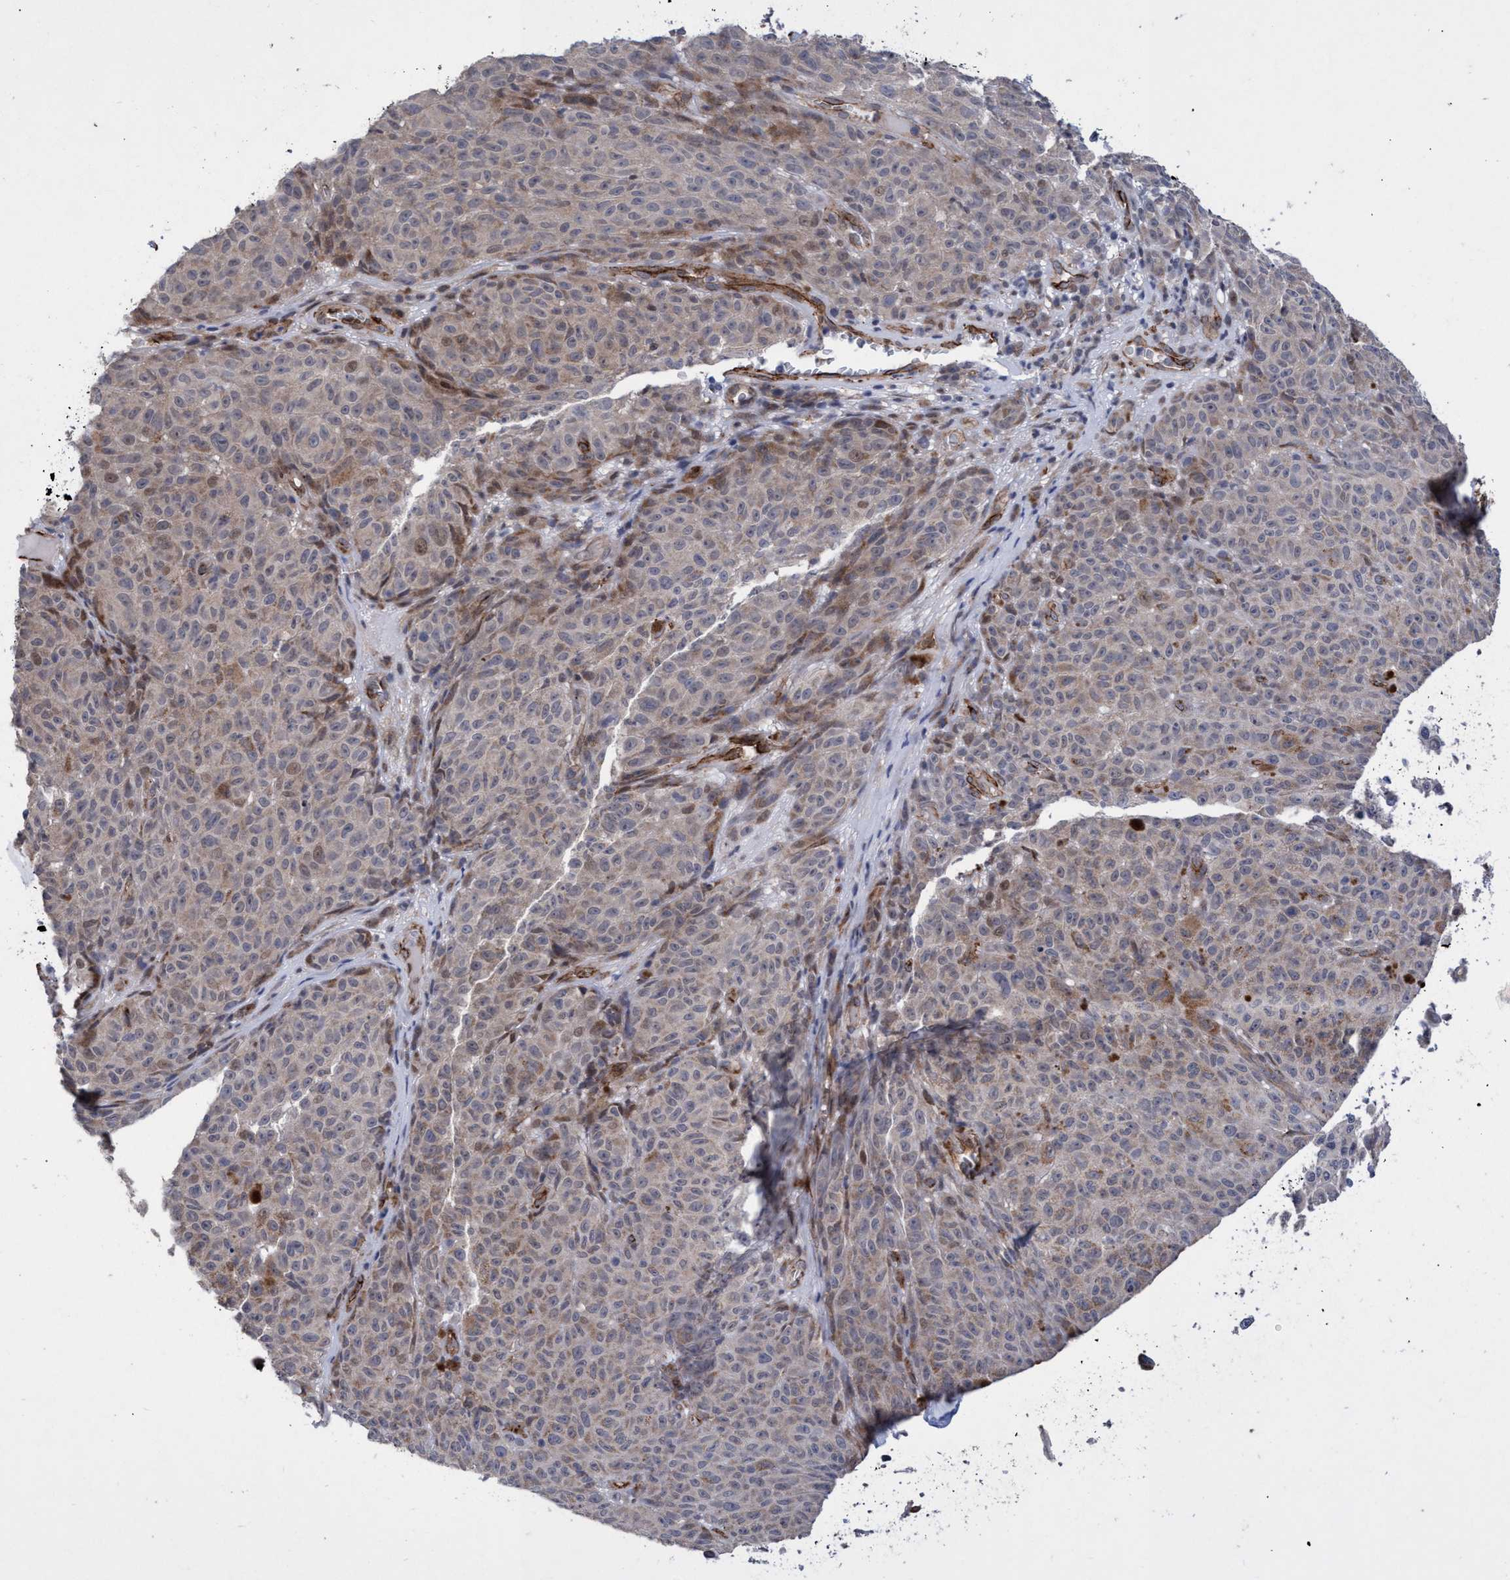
{"staining": {"intensity": "weak", "quantity": "25%-75%", "location": "cytoplasmic/membranous"}, "tissue": "skin cancer", "cell_type": "Tumor cells", "image_type": "cancer", "snomed": [{"axis": "morphology", "description": "Basal cell carcinoma"}, {"axis": "topography", "description": "Skin"}], "caption": "This photomicrograph displays IHC staining of skin cancer, with low weak cytoplasmic/membranous positivity in about 25%-75% of tumor cells.", "gene": "ZNF750", "patient": {"sex": "female", "age": 64}}